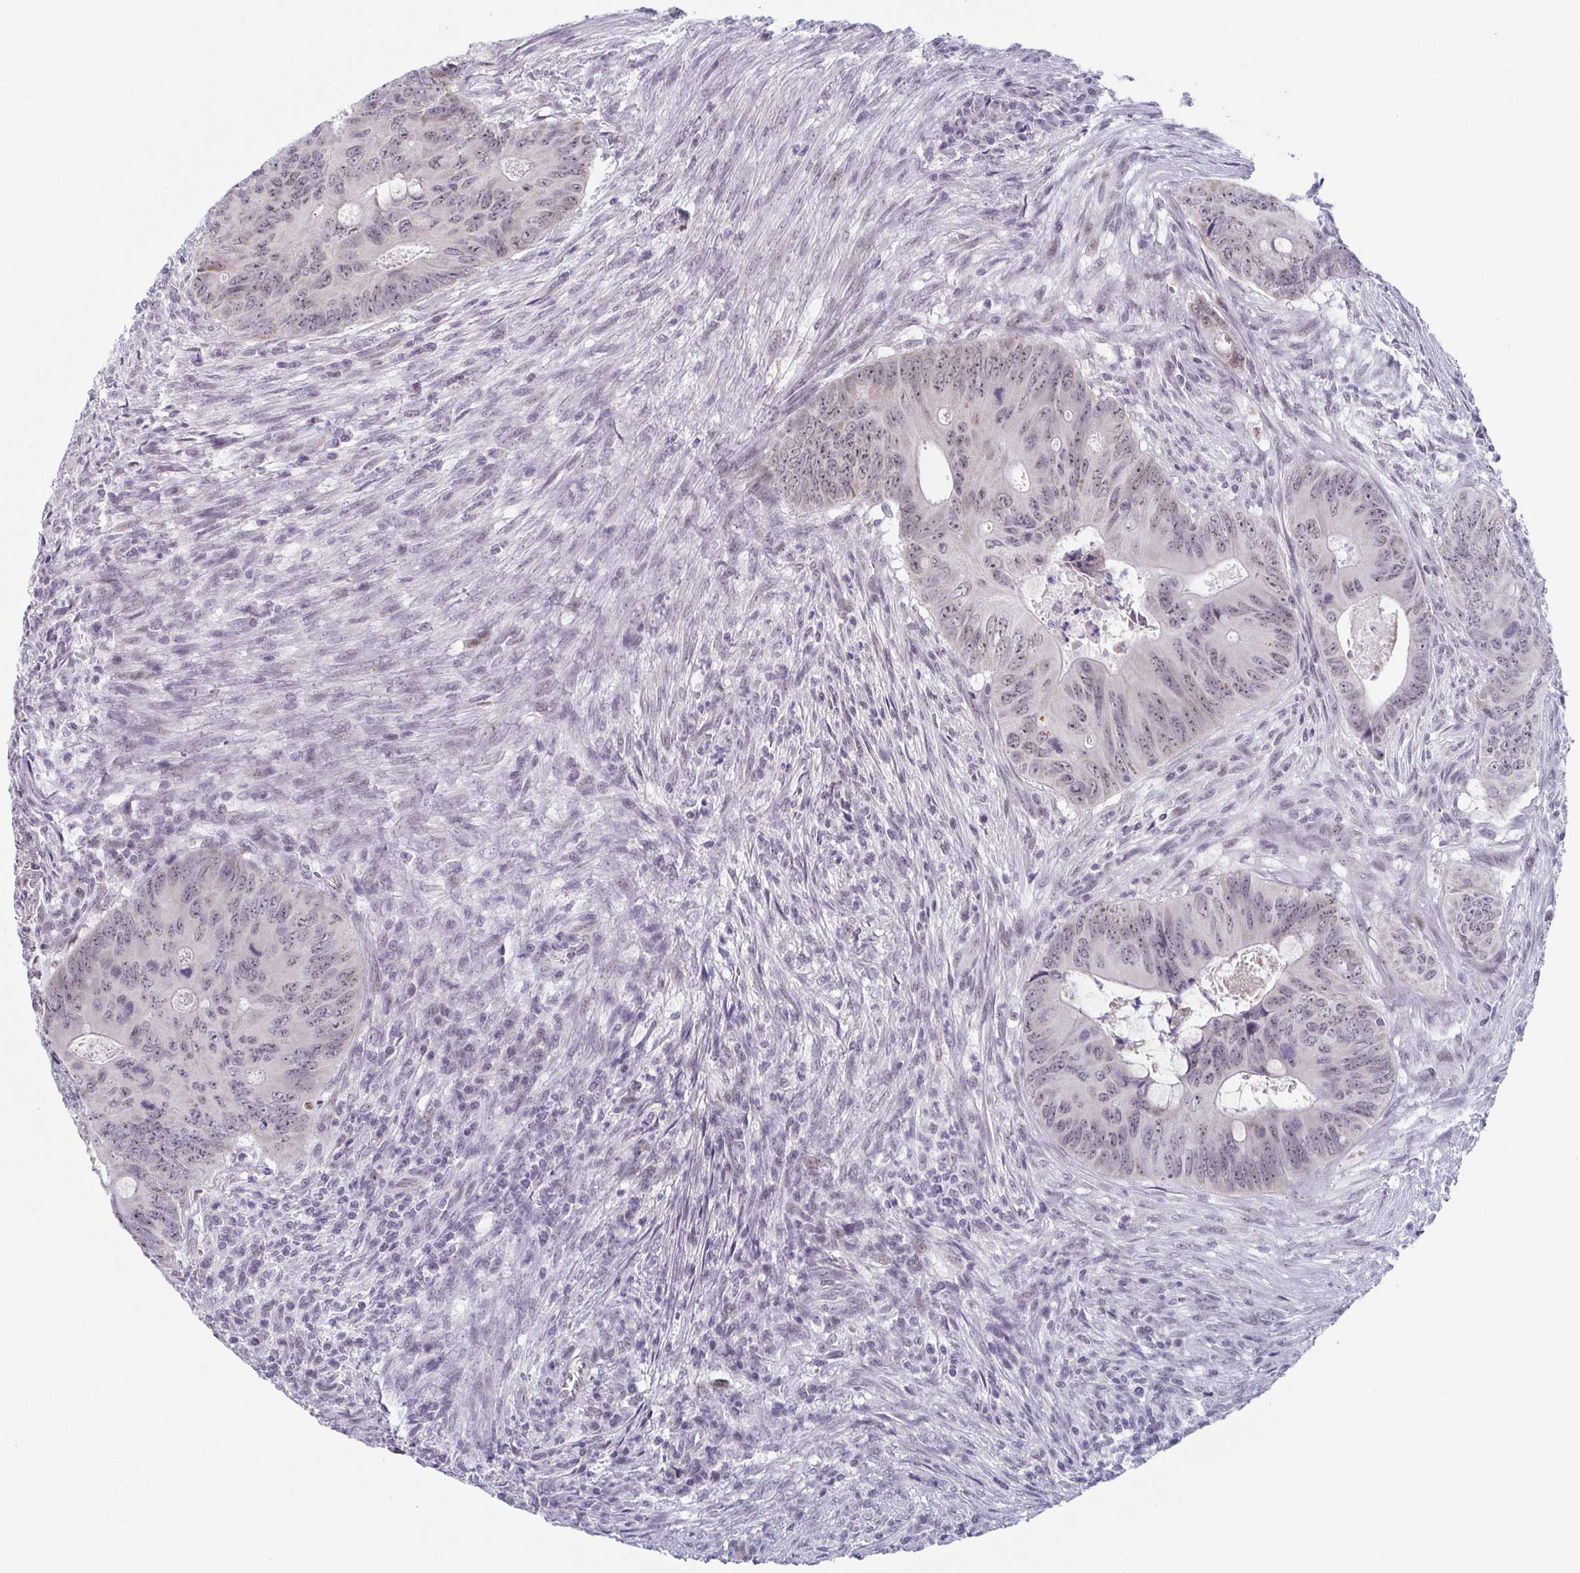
{"staining": {"intensity": "weak", "quantity": "<25%", "location": "nuclear"}, "tissue": "colorectal cancer", "cell_type": "Tumor cells", "image_type": "cancer", "snomed": [{"axis": "morphology", "description": "Adenocarcinoma, NOS"}, {"axis": "topography", "description": "Colon"}], "caption": "Tumor cells are negative for protein expression in human colorectal cancer (adenocarcinoma).", "gene": "EXOSC7", "patient": {"sex": "female", "age": 74}}